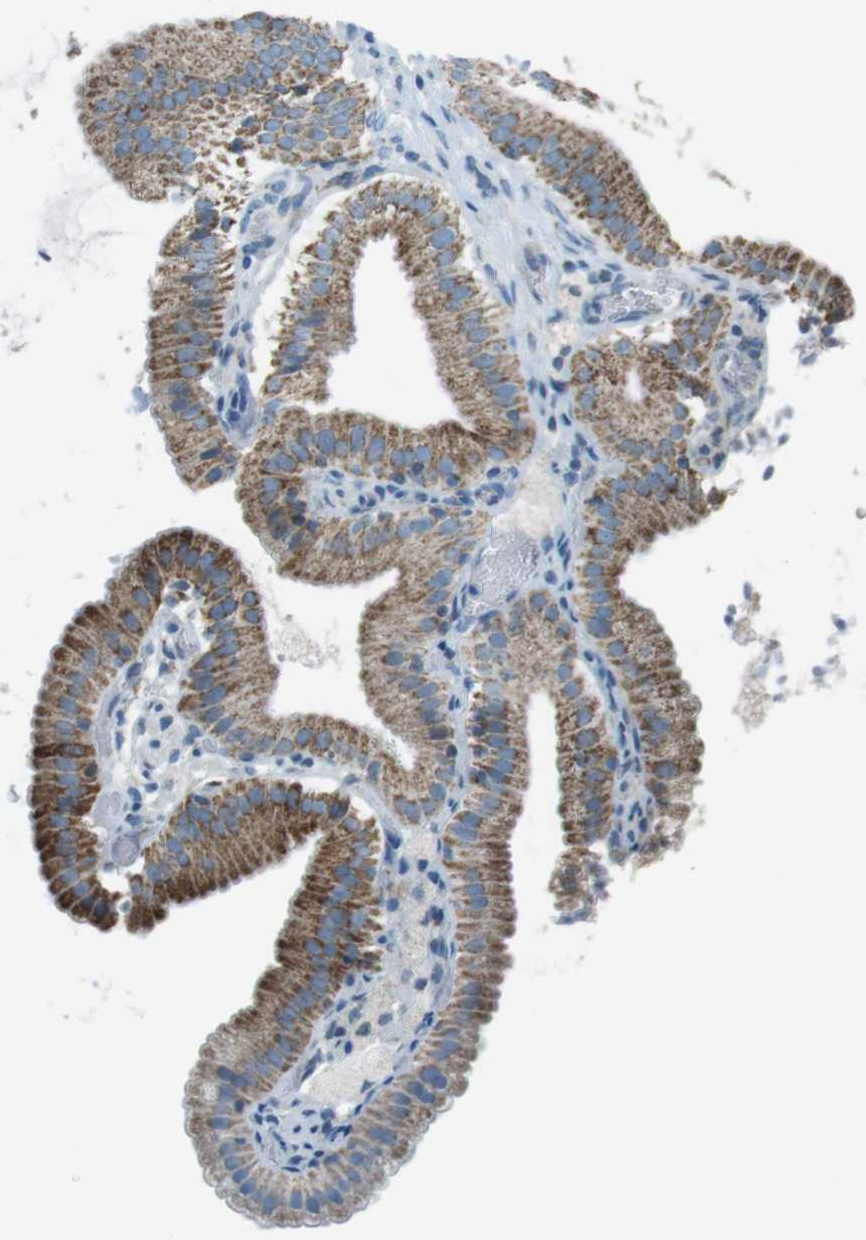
{"staining": {"intensity": "strong", "quantity": "25%-75%", "location": "cytoplasmic/membranous"}, "tissue": "gallbladder", "cell_type": "Glandular cells", "image_type": "normal", "snomed": [{"axis": "morphology", "description": "Normal tissue, NOS"}, {"axis": "topography", "description": "Gallbladder"}], "caption": "DAB (3,3'-diaminobenzidine) immunohistochemical staining of normal human gallbladder shows strong cytoplasmic/membranous protein expression in approximately 25%-75% of glandular cells. (brown staining indicates protein expression, while blue staining denotes nuclei).", "gene": "DNAJA3", "patient": {"sex": "male", "age": 54}}